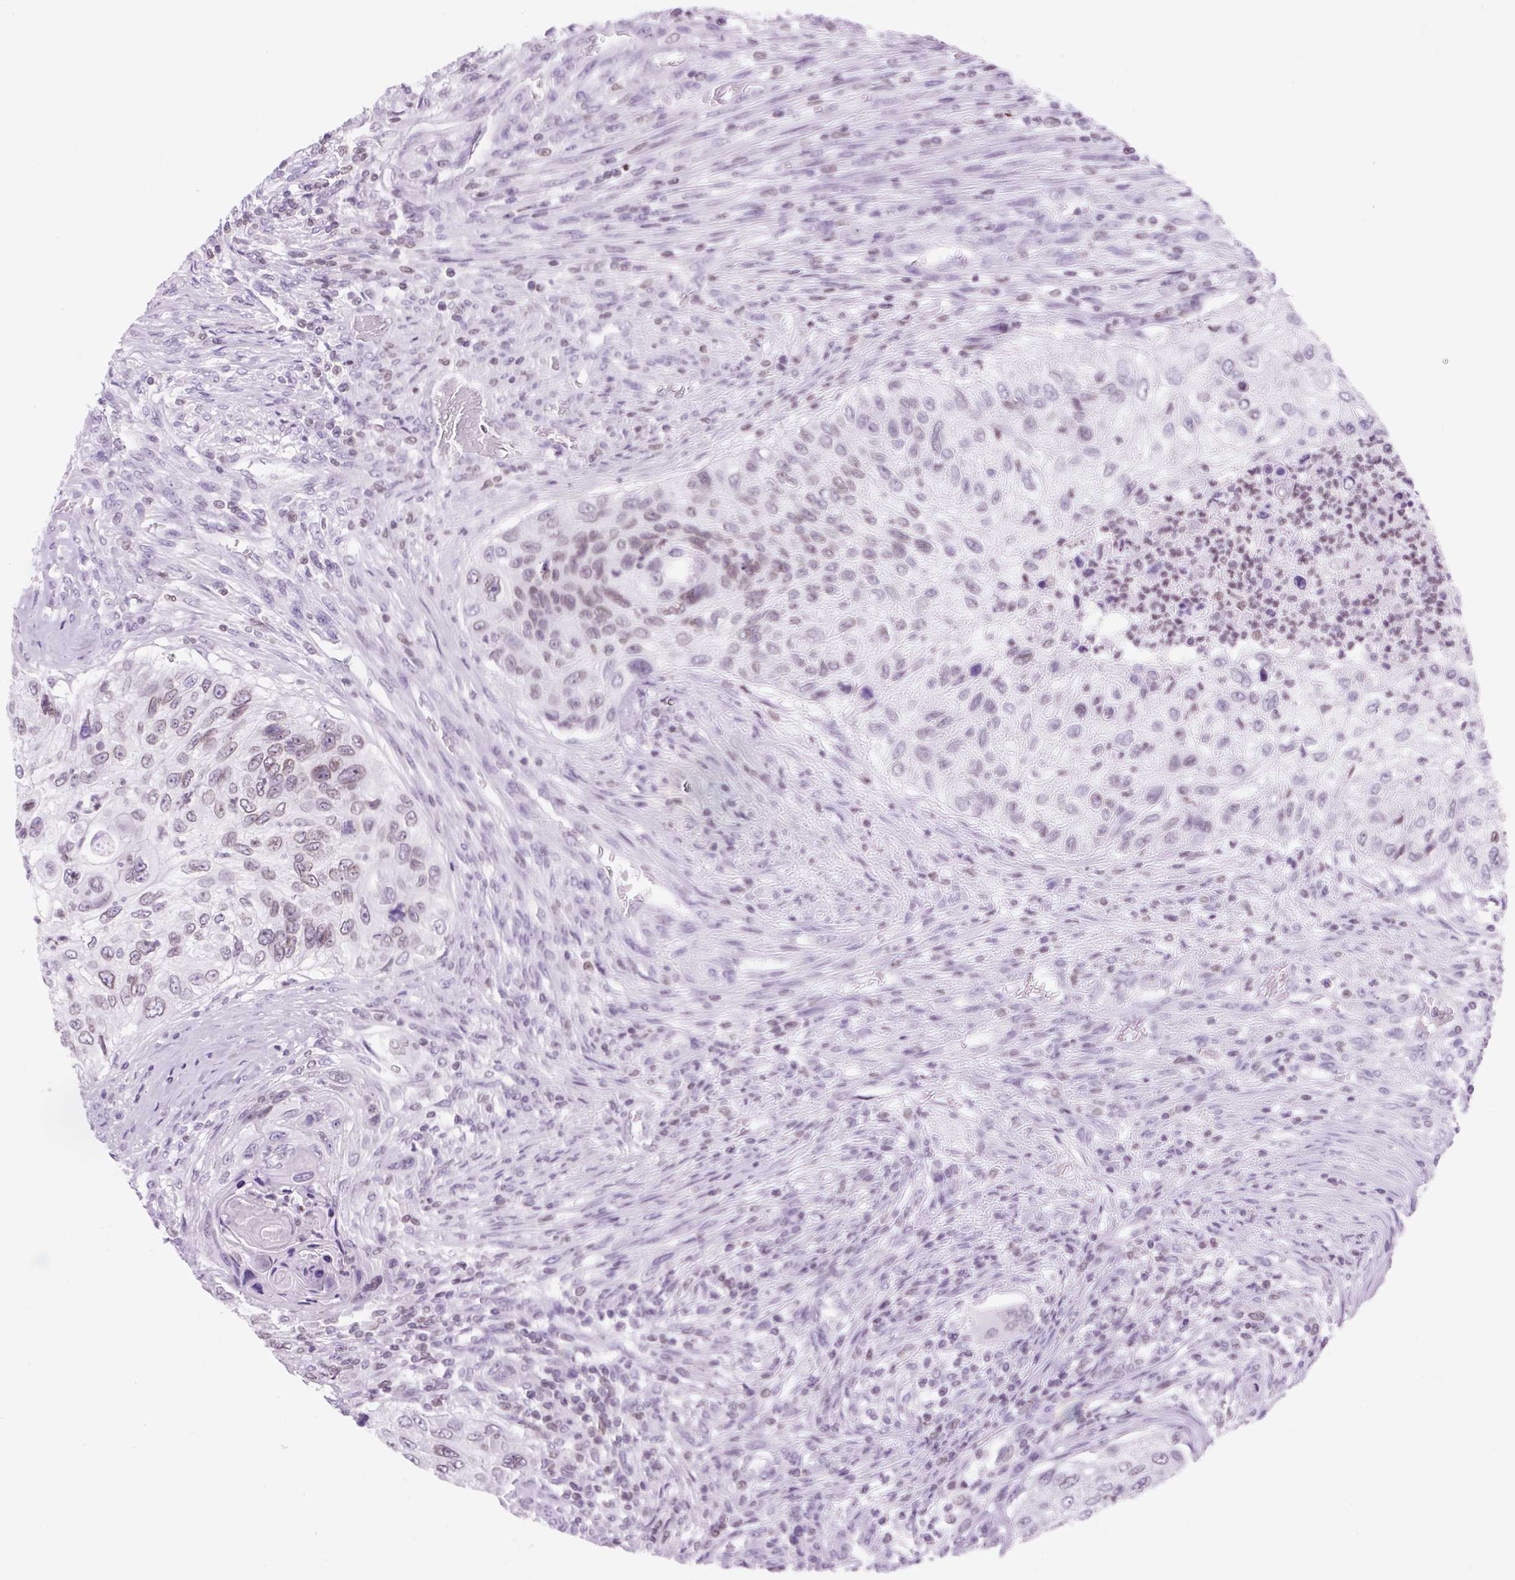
{"staining": {"intensity": "weak", "quantity": ">75%", "location": "cytoplasmic/membranous,nuclear"}, "tissue": "urothelial cancer", "cell_type": "Tumor cells", "image_type": "cancer", "snomed": [{"axis": "morphology", "description": "Urothelial carcinoma, High grade"}, {"axis": "topography", "description": "Urinary bladder"}], "caption": "A low amount of weak cytoplasmic/membranous and nuclear staining is appreciated in about >75% of tumor cells in urothelial cancer tissue. Nuclei are stained in blue.", "gene": "VPREB1", "patient": {"sex": "female", "age": 60}}